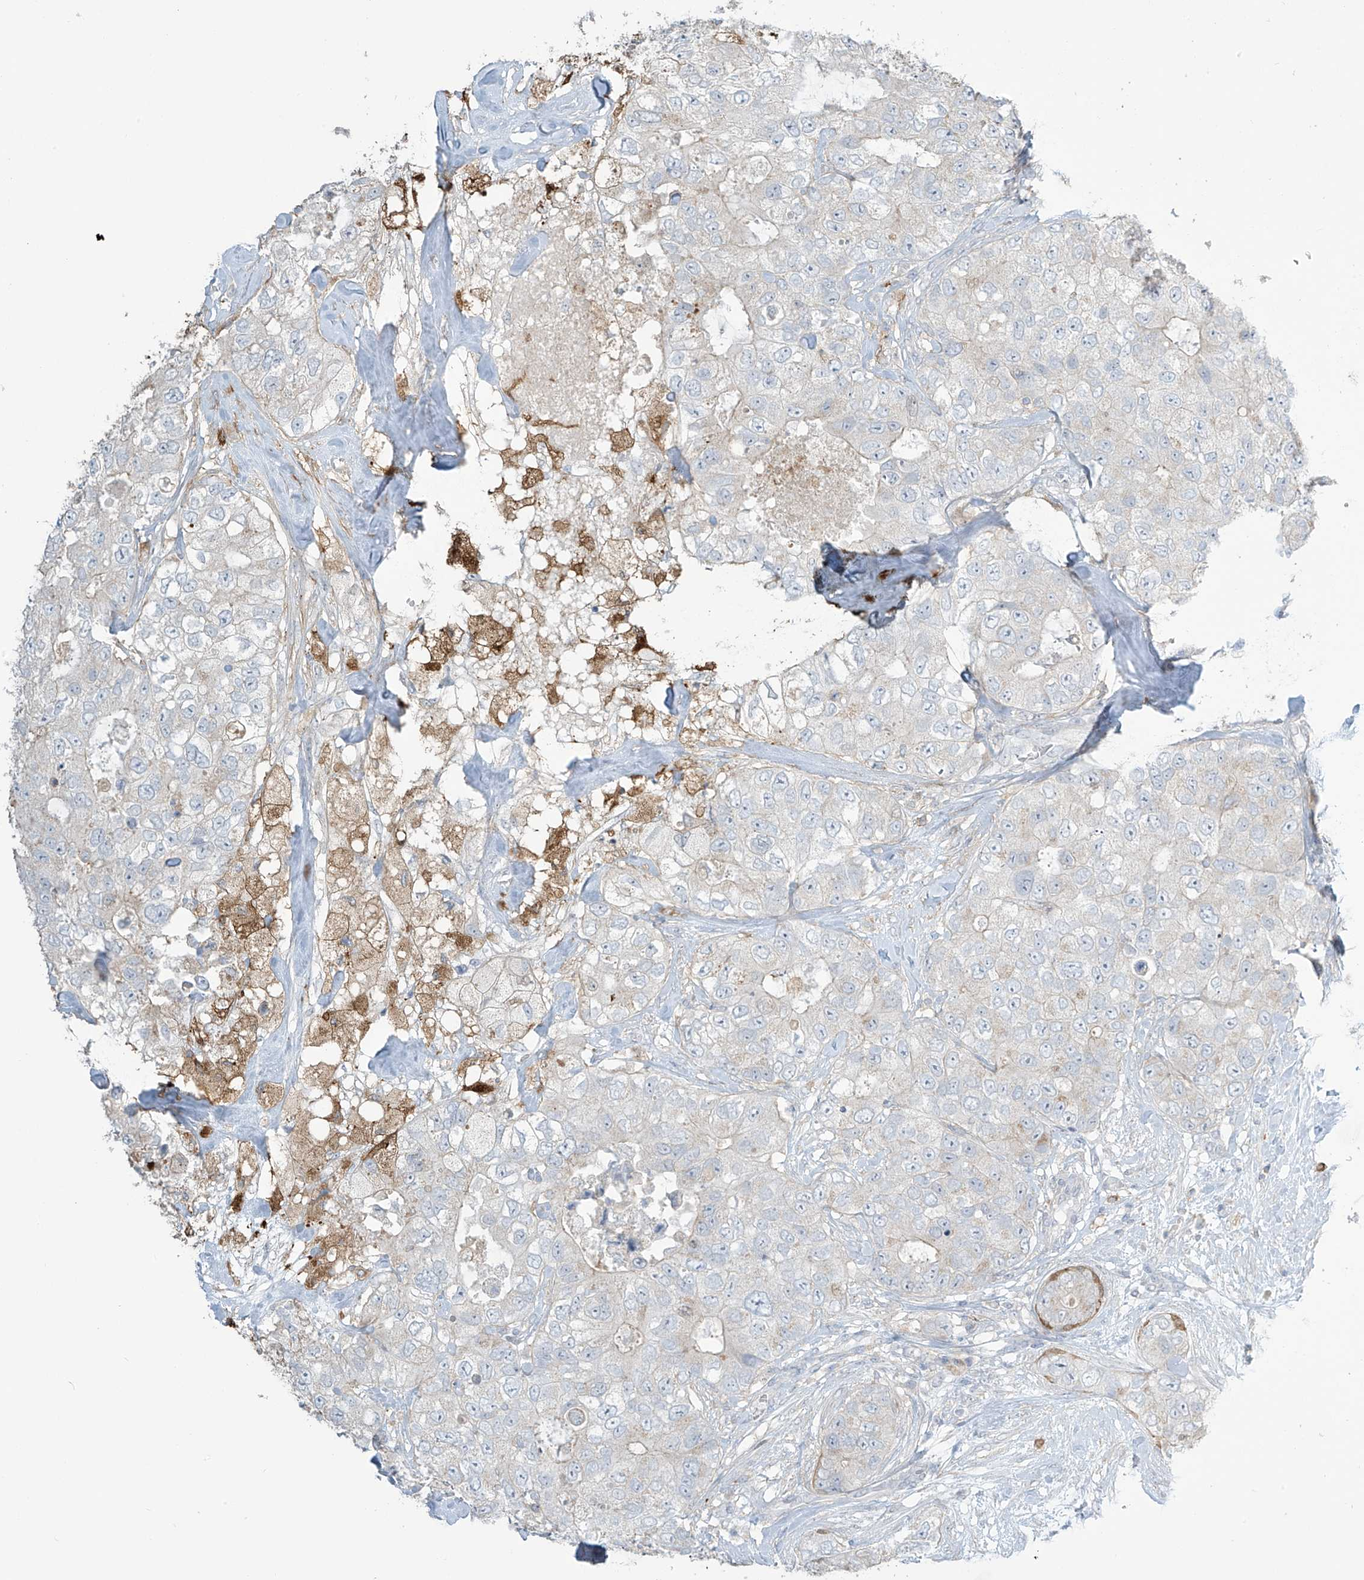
{"staining": {"intensity": "weak", "quantity": "<25%", "location": "cytoplasmic/membranous"}, "tissue": "breast cancer", "cell_type": "Tumor cells", "image_type": "cancer", "snomed": [{"axis": "morphology", "description": "Duct carcinoma"}, {"axis": "topography", "description": "Breast"}], "caption": "The micrograph shows no staining of tumor cells in breast intraductal carcinoma.", "gene": "TAGAP", "patient": {"sex": "female", "age": 62}}